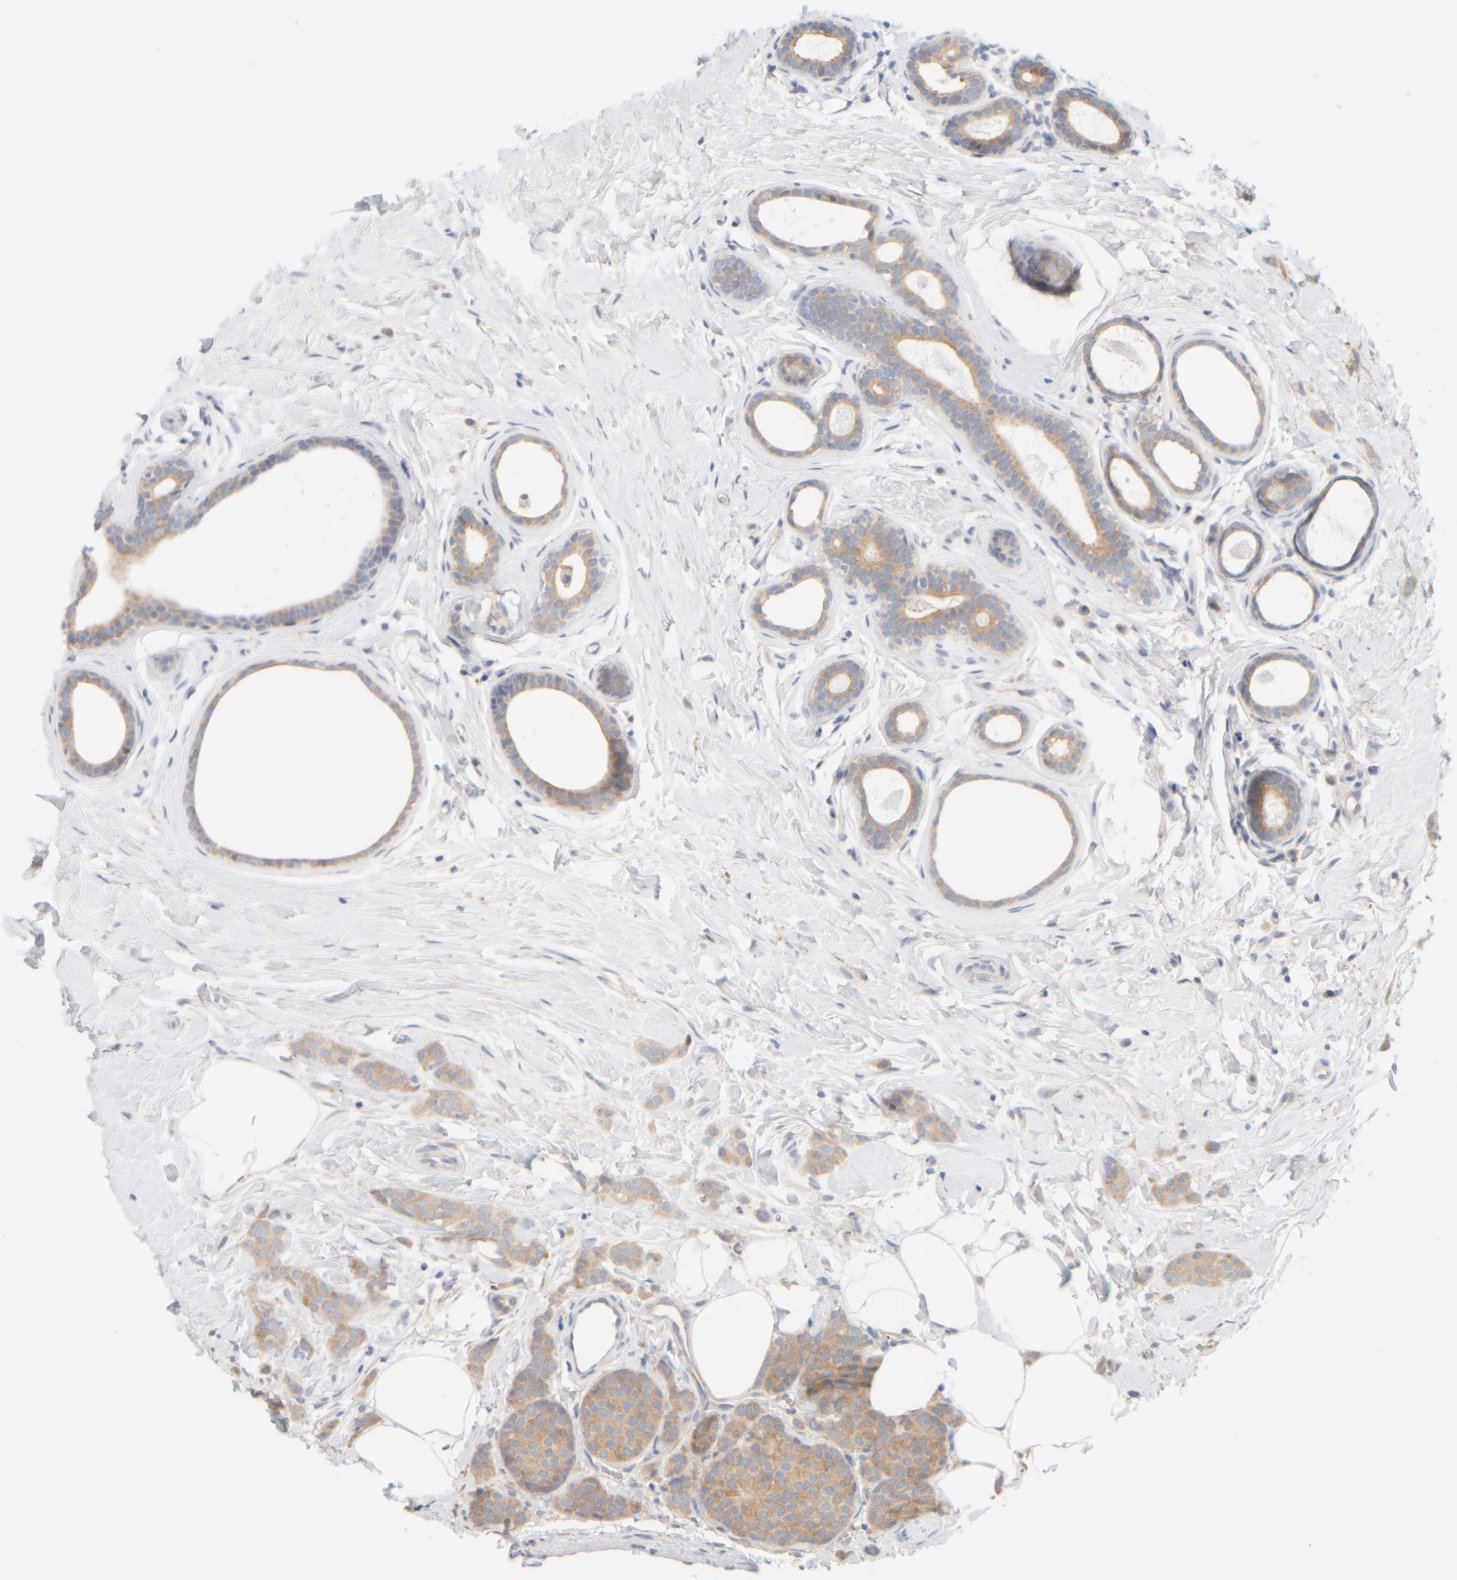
{"staining": {"intensity": "moderate", "quantity": ">75%", "location": "cytoplasmic/membranous"}, "tissue": "breast cancer", "cell_type": "Tumor cells", "image_type": "cancer", "snomed": [{"axis": "morphology", "description": "Lobular carcinoma, in situ"}, {"axis": "morphology", "description": "Lobular carcinoma"}, {"axis": "topography", "description": "Breast"}], "caption": "A photomicrograph of human breast cancer stained for a protein demonstrates moderate cytoplasmic/membranous brown staining in tumor cells.", "gene": "PTGES3L-AARSD1", "patient": {"sex": "female", "age": 41}}